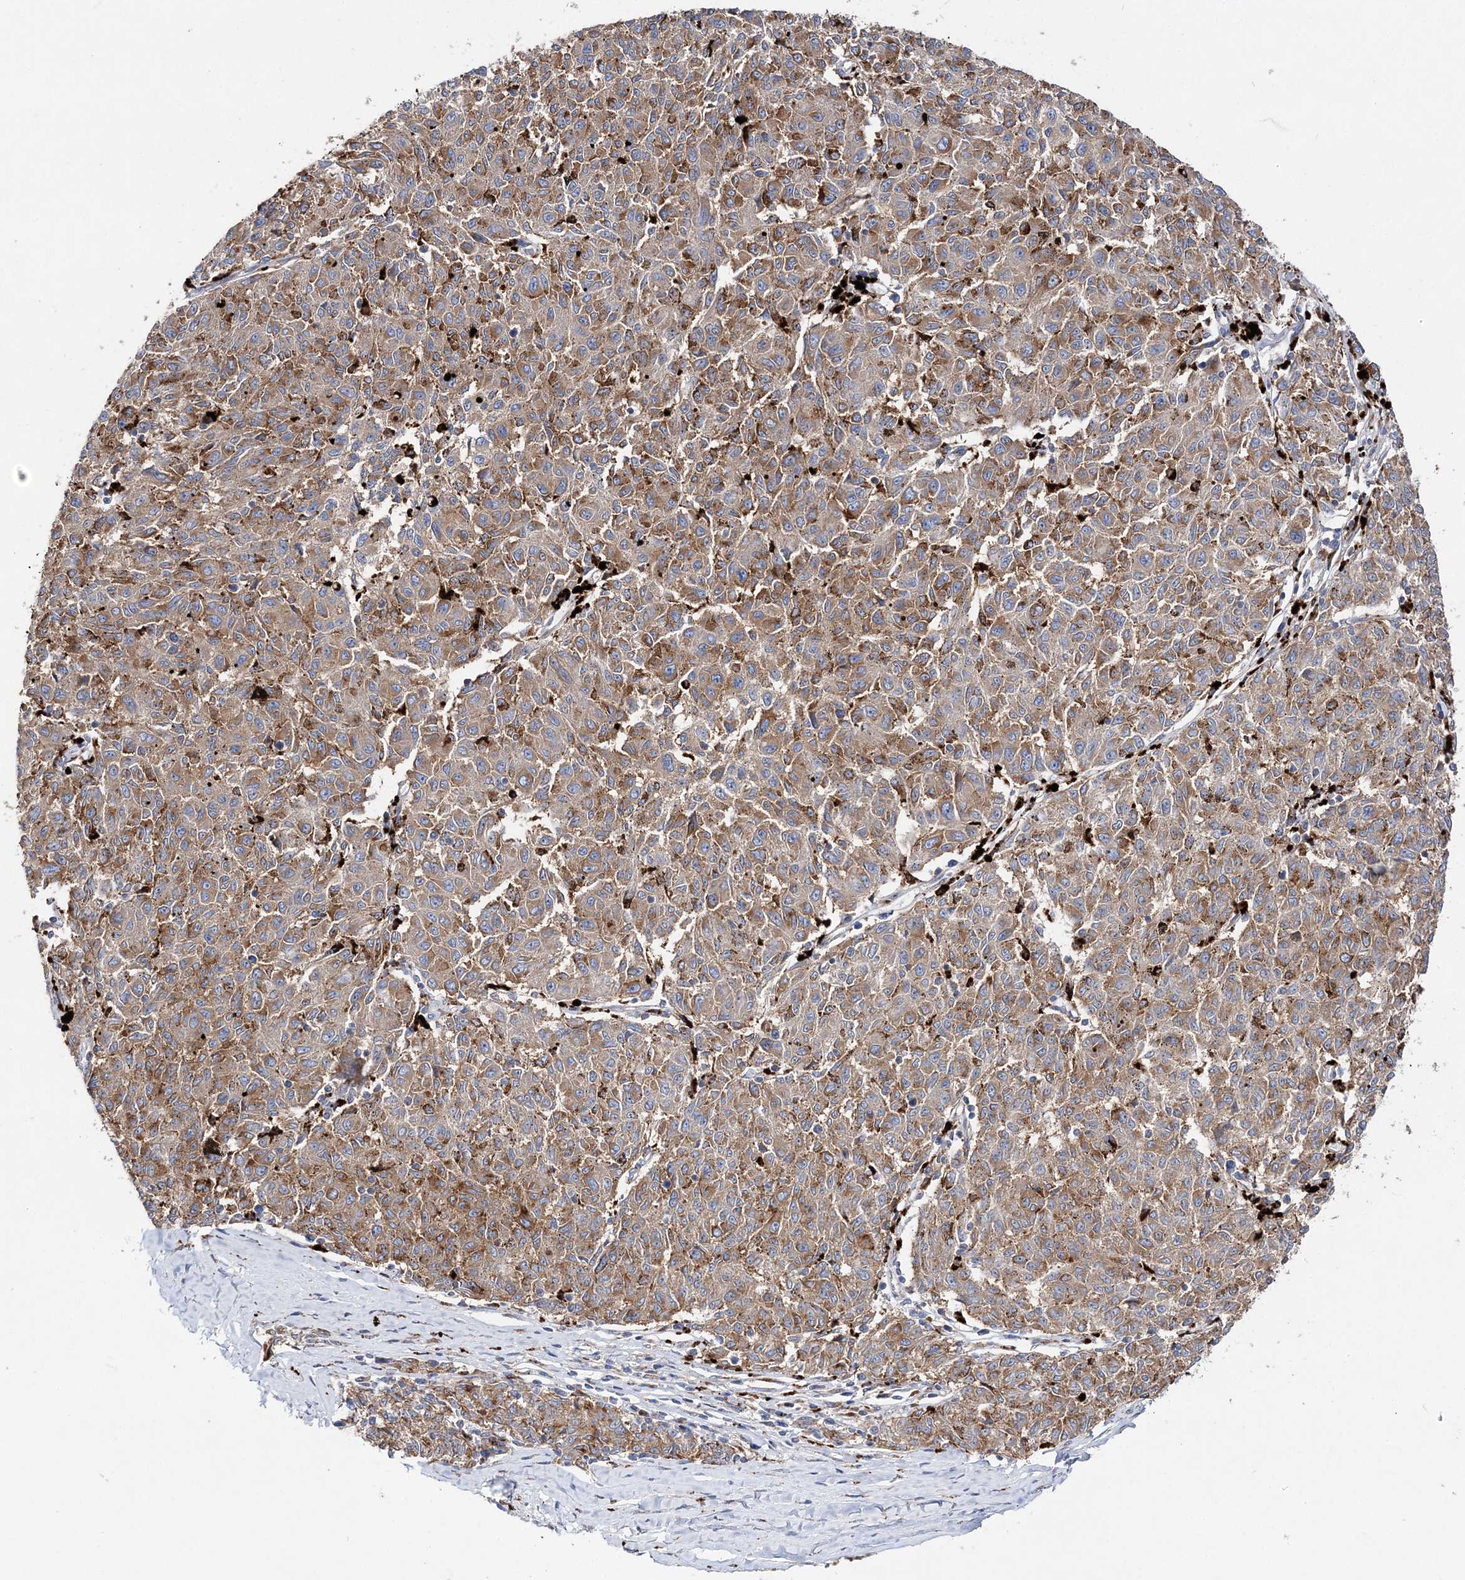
{"staining": {"intensity": "moderate", "quantity": ">75%", "location": "cytoplasmic/membranous"}, "tissue": "melanoma", "cell_type": "Tumor cells", "image_type": "cancer", "snomed": [{"axis": "morphology", "description": "Malignant melanoma, NOS"}, {"axis": "topography", "description": "Skin"}], "caption": "High-magnification brightfield microscopy of malignant melanoma stained with DAB (3,3'-diaminobenzidine) (brown) and counterstained with hematoxylin (blue). tumor cells exhibit moderate cytoplasmic/membranous expression is appreciated in approximately>75% of cells.", "gene": "C3orf38", "patient": {"sex": "female", "age": 72}}